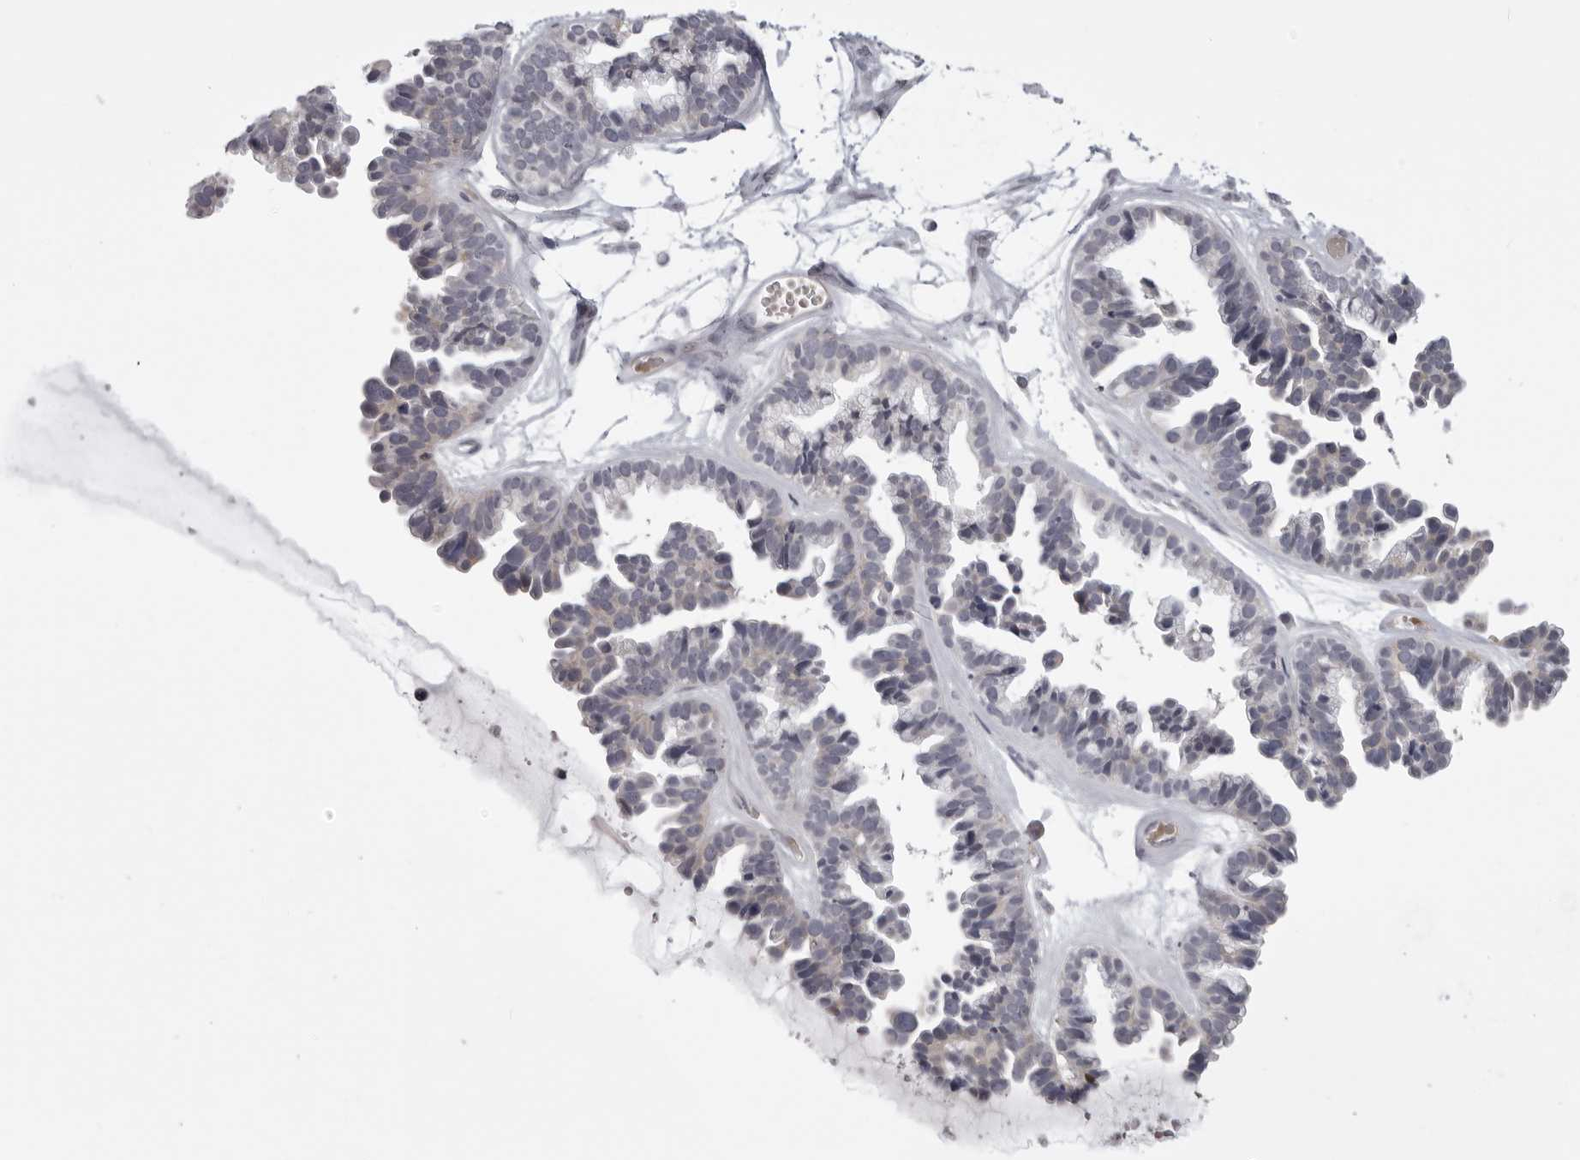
{"staining": {"intensity": "negative", "quantity": "none", "location": "none"}, "tissue": "ovarian cancer", "cell_type": "Tumor cells", "image_type": "cancer", "snomed": [{"axis": "morphology", "description": "Cystadenocarcinoma, serous, NOS"}, {"axis": "topography", "description": "Ovary"}], "caption": "Tumor cells show no significant positivity in ovarian cancer (serous cystadenocarcinoma).", "gene": "EPHA10", "patient": {"sex": "female", "age": 56}}